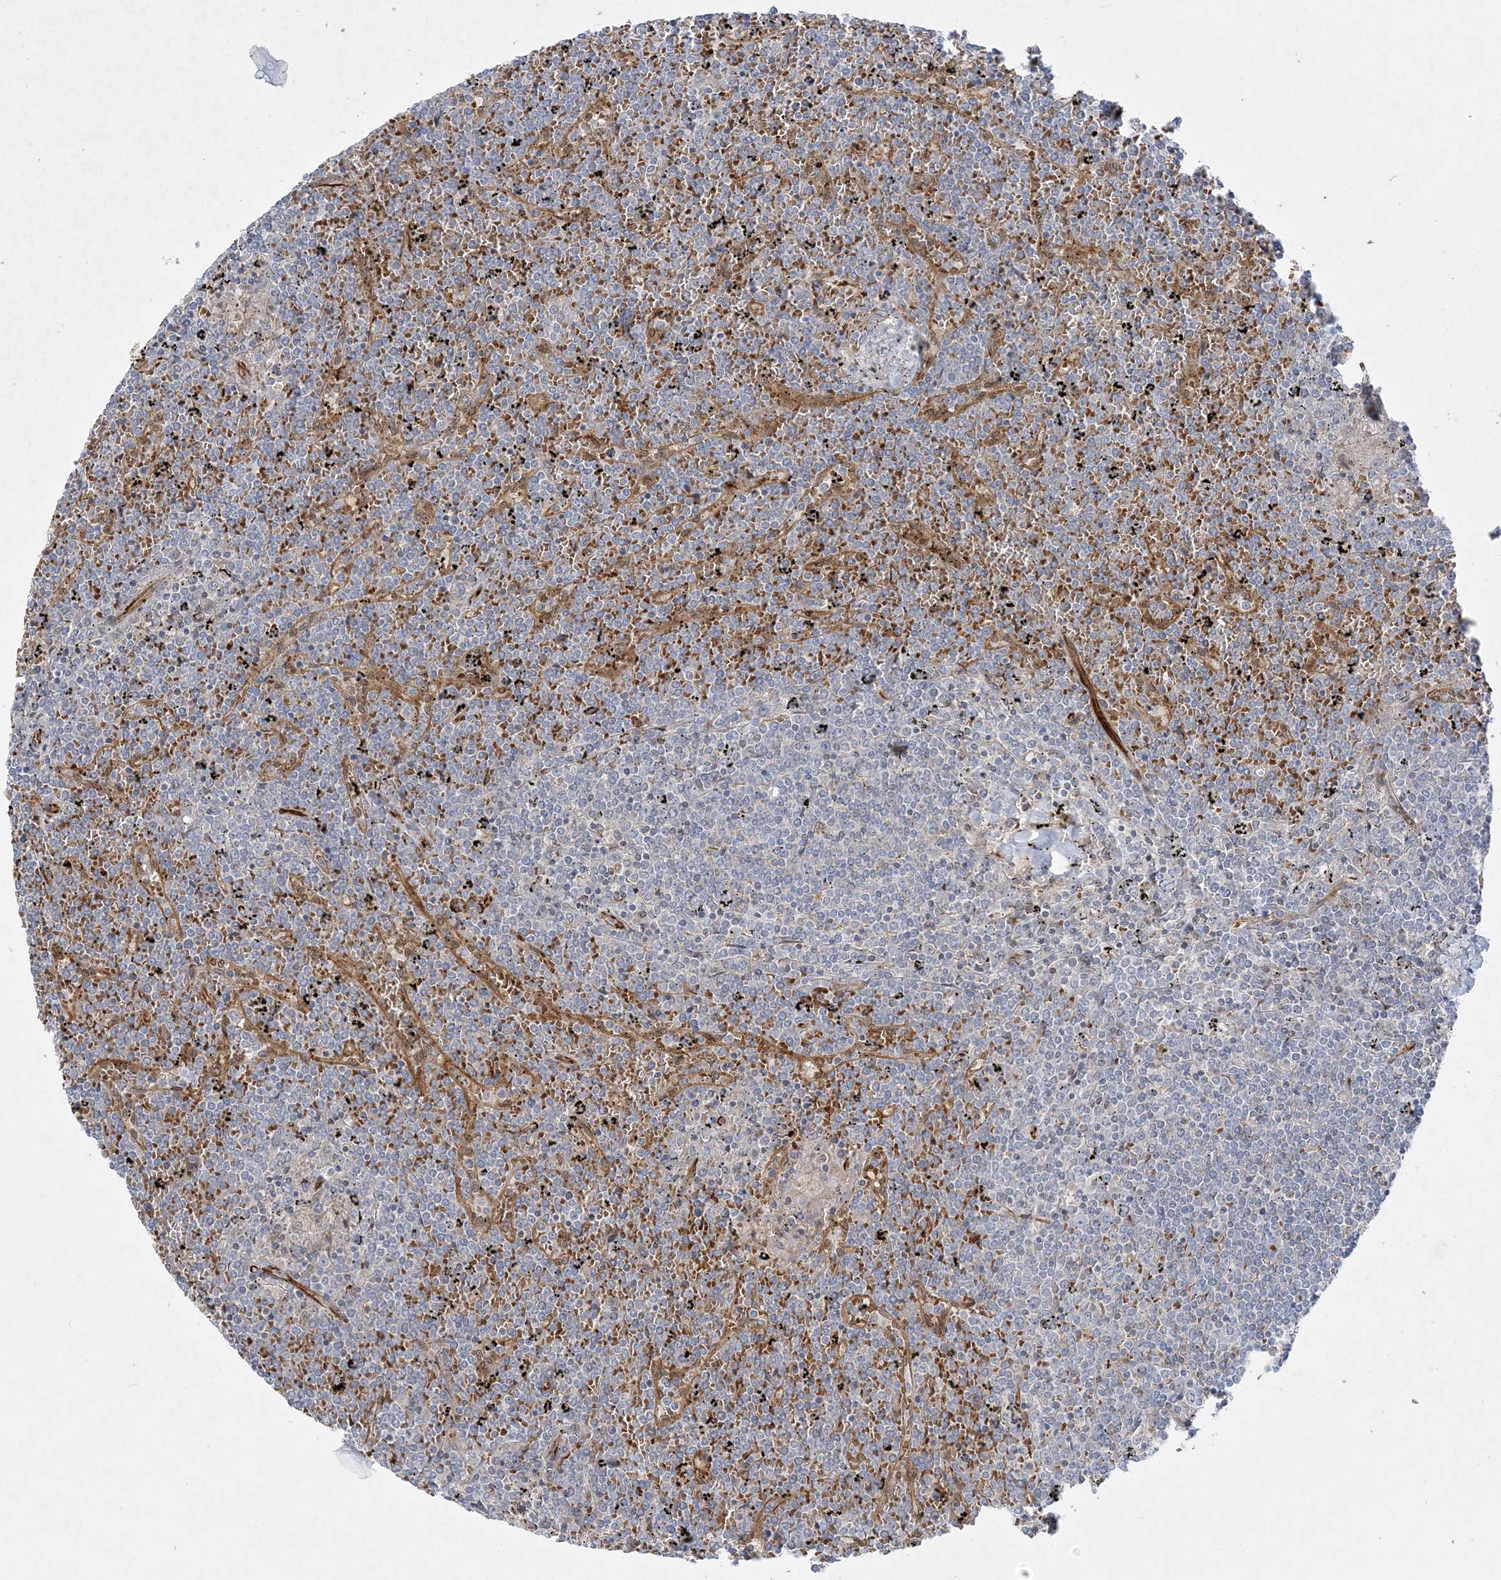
{"staining": {"intensity": "negative", "quantity": "none", "location": "none"}, "tissue": "lymphoma", "cell_type": "Tumor cells", "image_type": "cancer", "snomed": [{"axis": "morphology", "description": "Malignant lymphoma, non-Hodgkin's type, Low grade"}, {"axis": "topography", "description": "Spleen"}], "caption": "Histopathology image shows no significant protein expression in tumor cells of lymphoma.", "gene": "INPP1", "patient": {"sex": "female", "age": 19}}